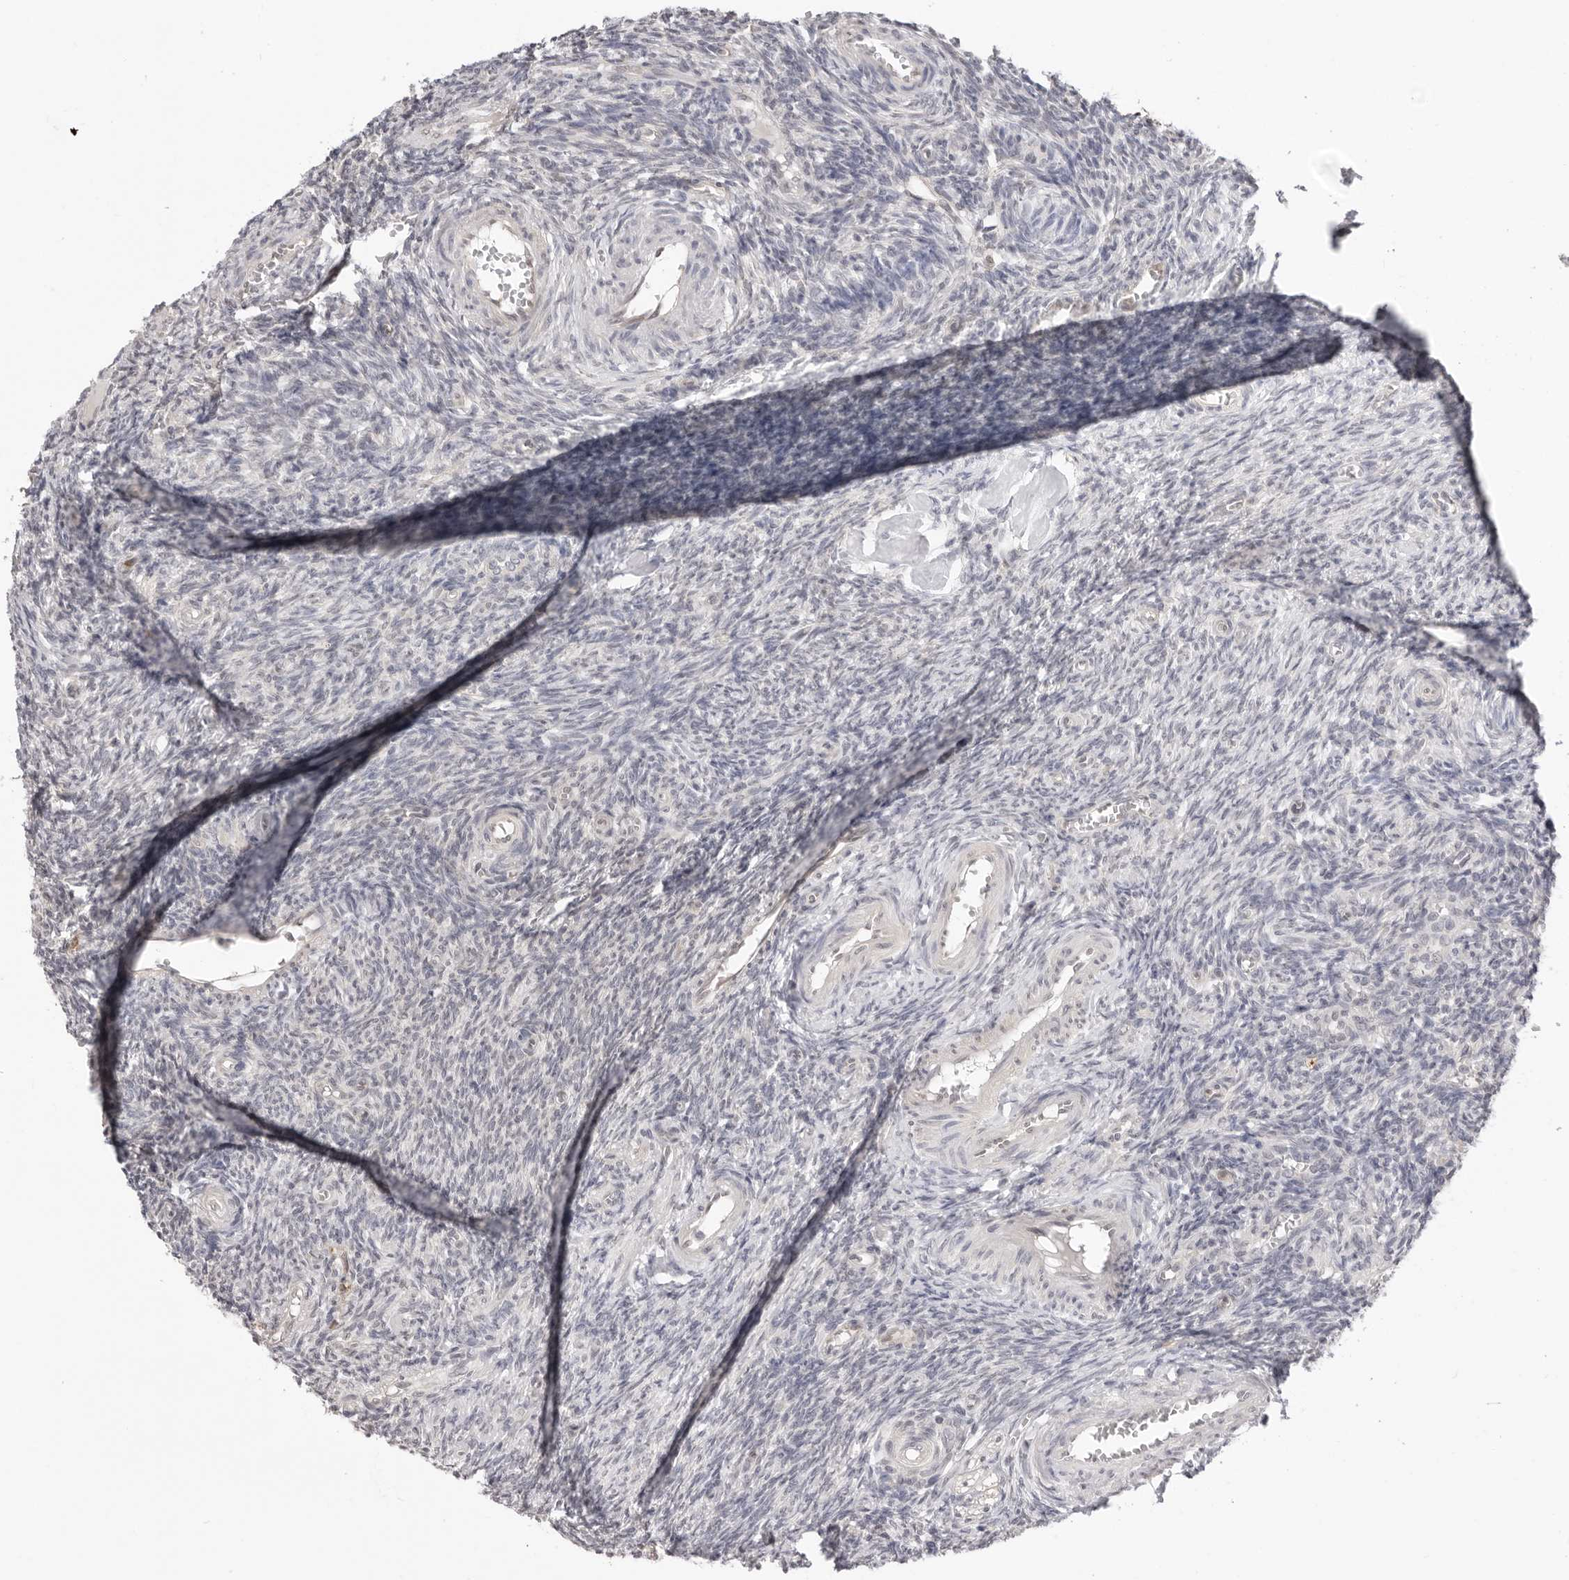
{"staining": {"intensity": "negative", "quantity": "none", "location": "none"}, "tissue": "ovary", "cell_type": "Ovarian stroma cells", "image_type": "normal", "snomed": [{"axis": "morphology", "description": "Normal tissue, NOS"}, {"axis": "topography", "description": "Ovary"}], "caption": "High power microscopy image of an immunohistochemistry (IHC) photomicrograph of unremarkable ovary, revealing no significant positivity in ovarian stroma cells. (DAB (3,3'-diaminobenzidine) IHC with hematoxylin counter stain).", "gene": "FDPS", "patient": {"sex": "female", "age": 27}}